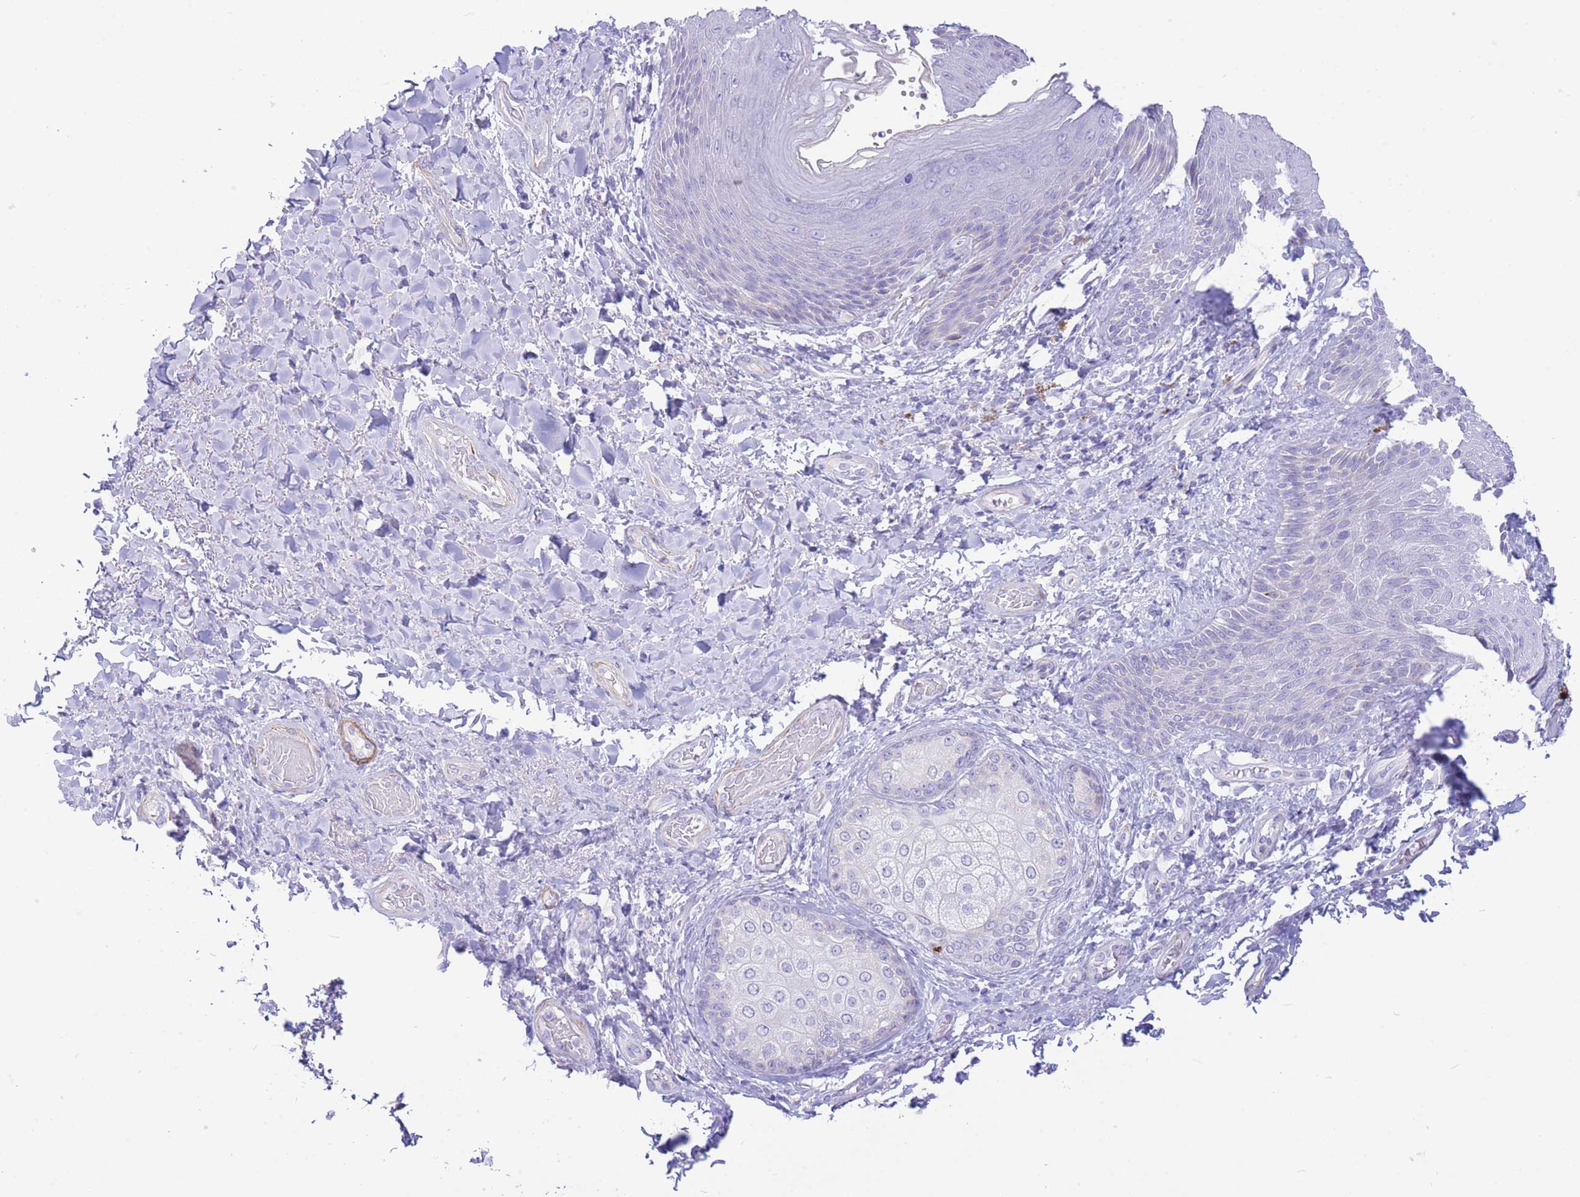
{"staining": {"intensity": "negative", "quantity": "none", "location": "none"}, "tissue": "skin", "cell_type": "Epidermal cells", "image_type": "normal", "snomed": [{"axis": "morphology", "description": "Normal tissue, NOS"}, {"axis": "topography", "description": "Anal"}], "caption": "DAB immunohistochemical staining of normal skin reveals no significant positivity in epidermal cells. (DAB immunohistochemistry (IHC) visualized using brightfield microscopy, high magnification).", "gene": "VWA8", "patient": {"sex": "female", "age": 89}}